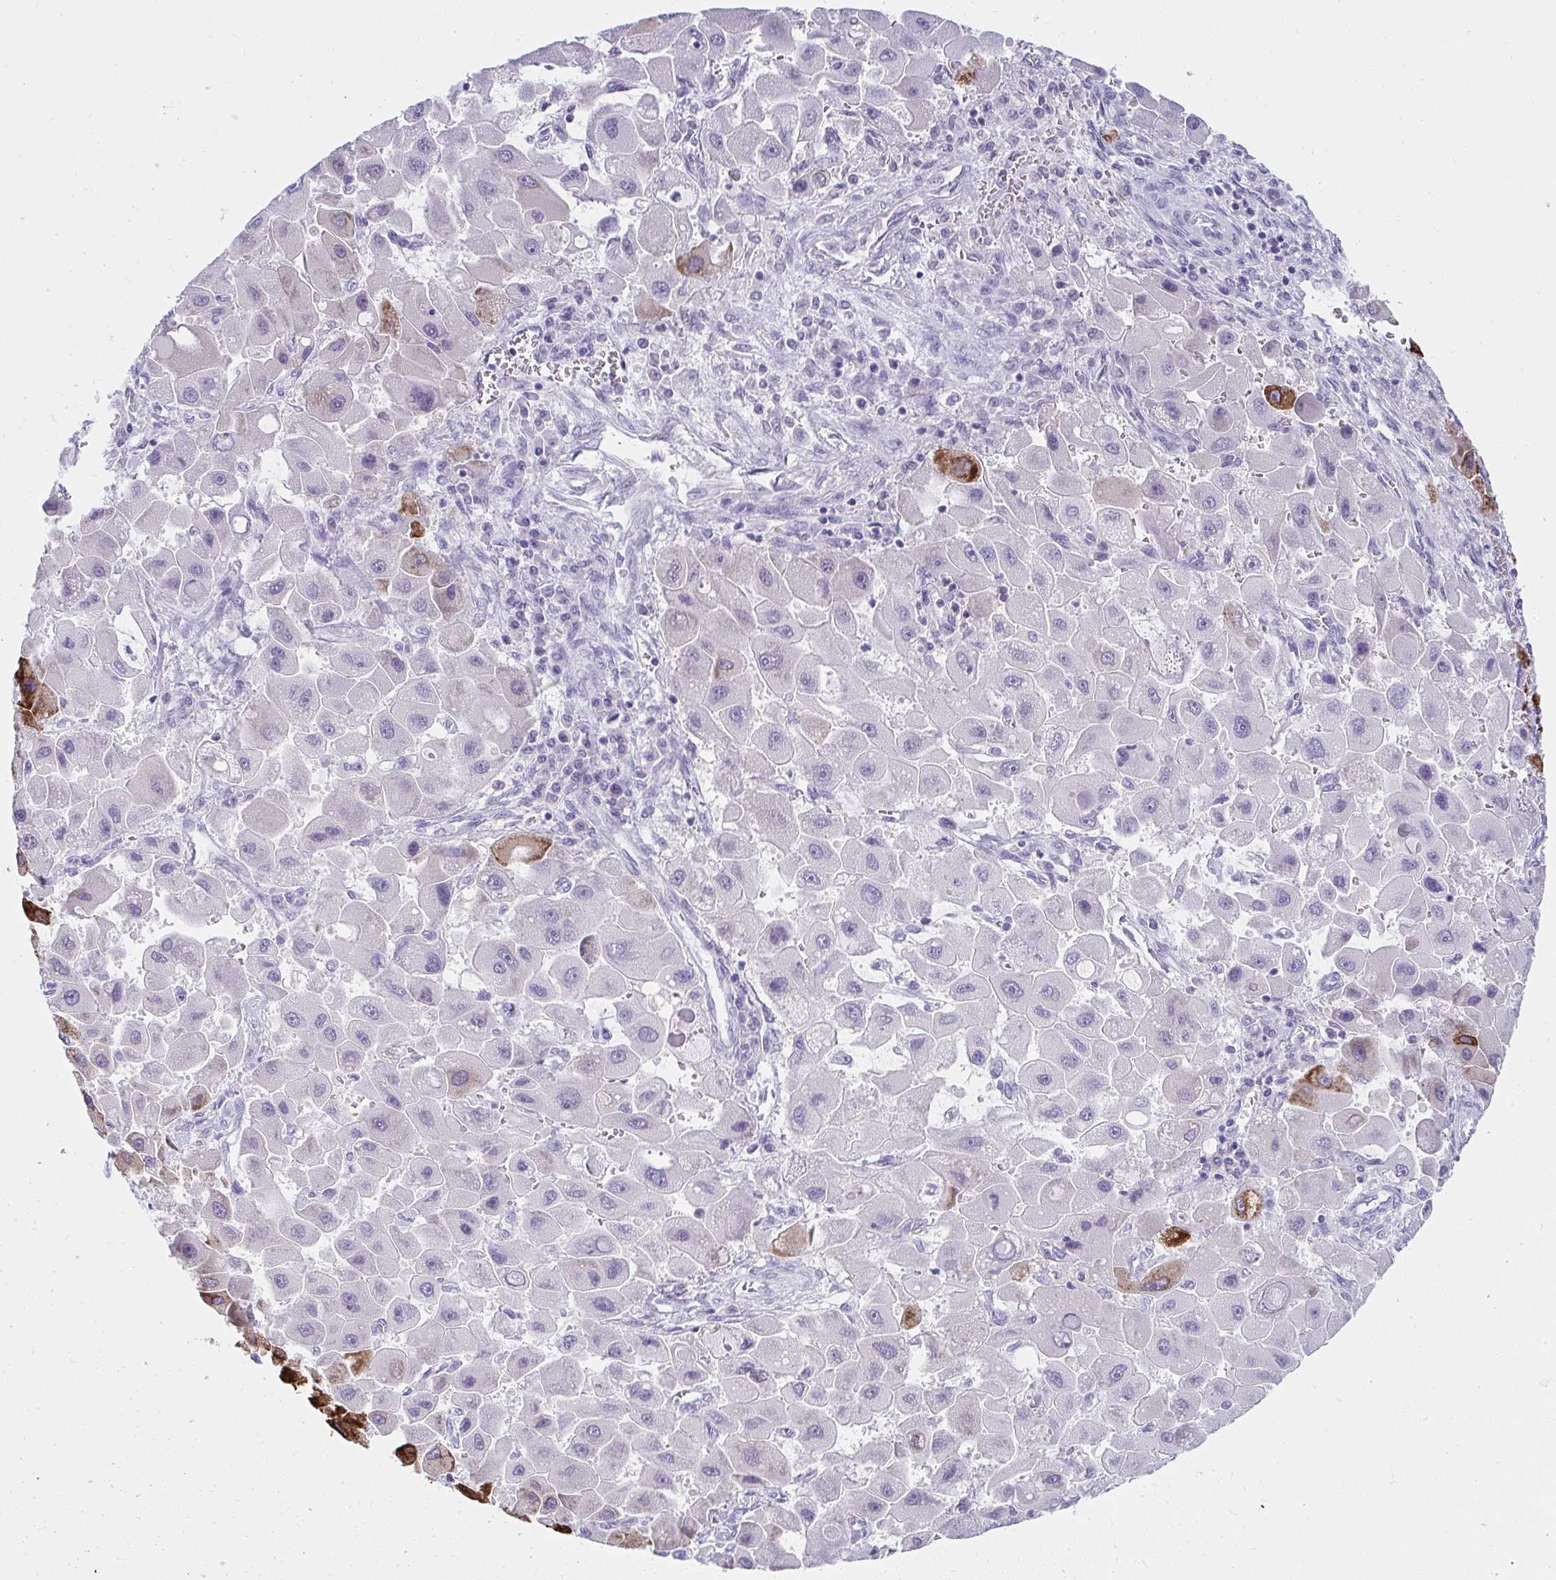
{"staining": {"intensity": "strong", "quantity": "<25%", "location": "cytoplasmic/membranous"}, "tissue": "liver cancer", "cell_type": "Tumor cells", "image_type": "cancer", "snomed": [{"axis": "morphology", "description": "Carcinoma, Hepatocellular, NOS"}, {"axis": "topography", "description": "Liver"}], "caption": "Brown immunohistochemical staining in human liver cancer (hepatocellular carcinoma) shows strong cytoplasmic/membranous positivity in about <25% of tumor cells.", "gene": "UGT3A2", "patient": {"sex": "male", "age": 24}}